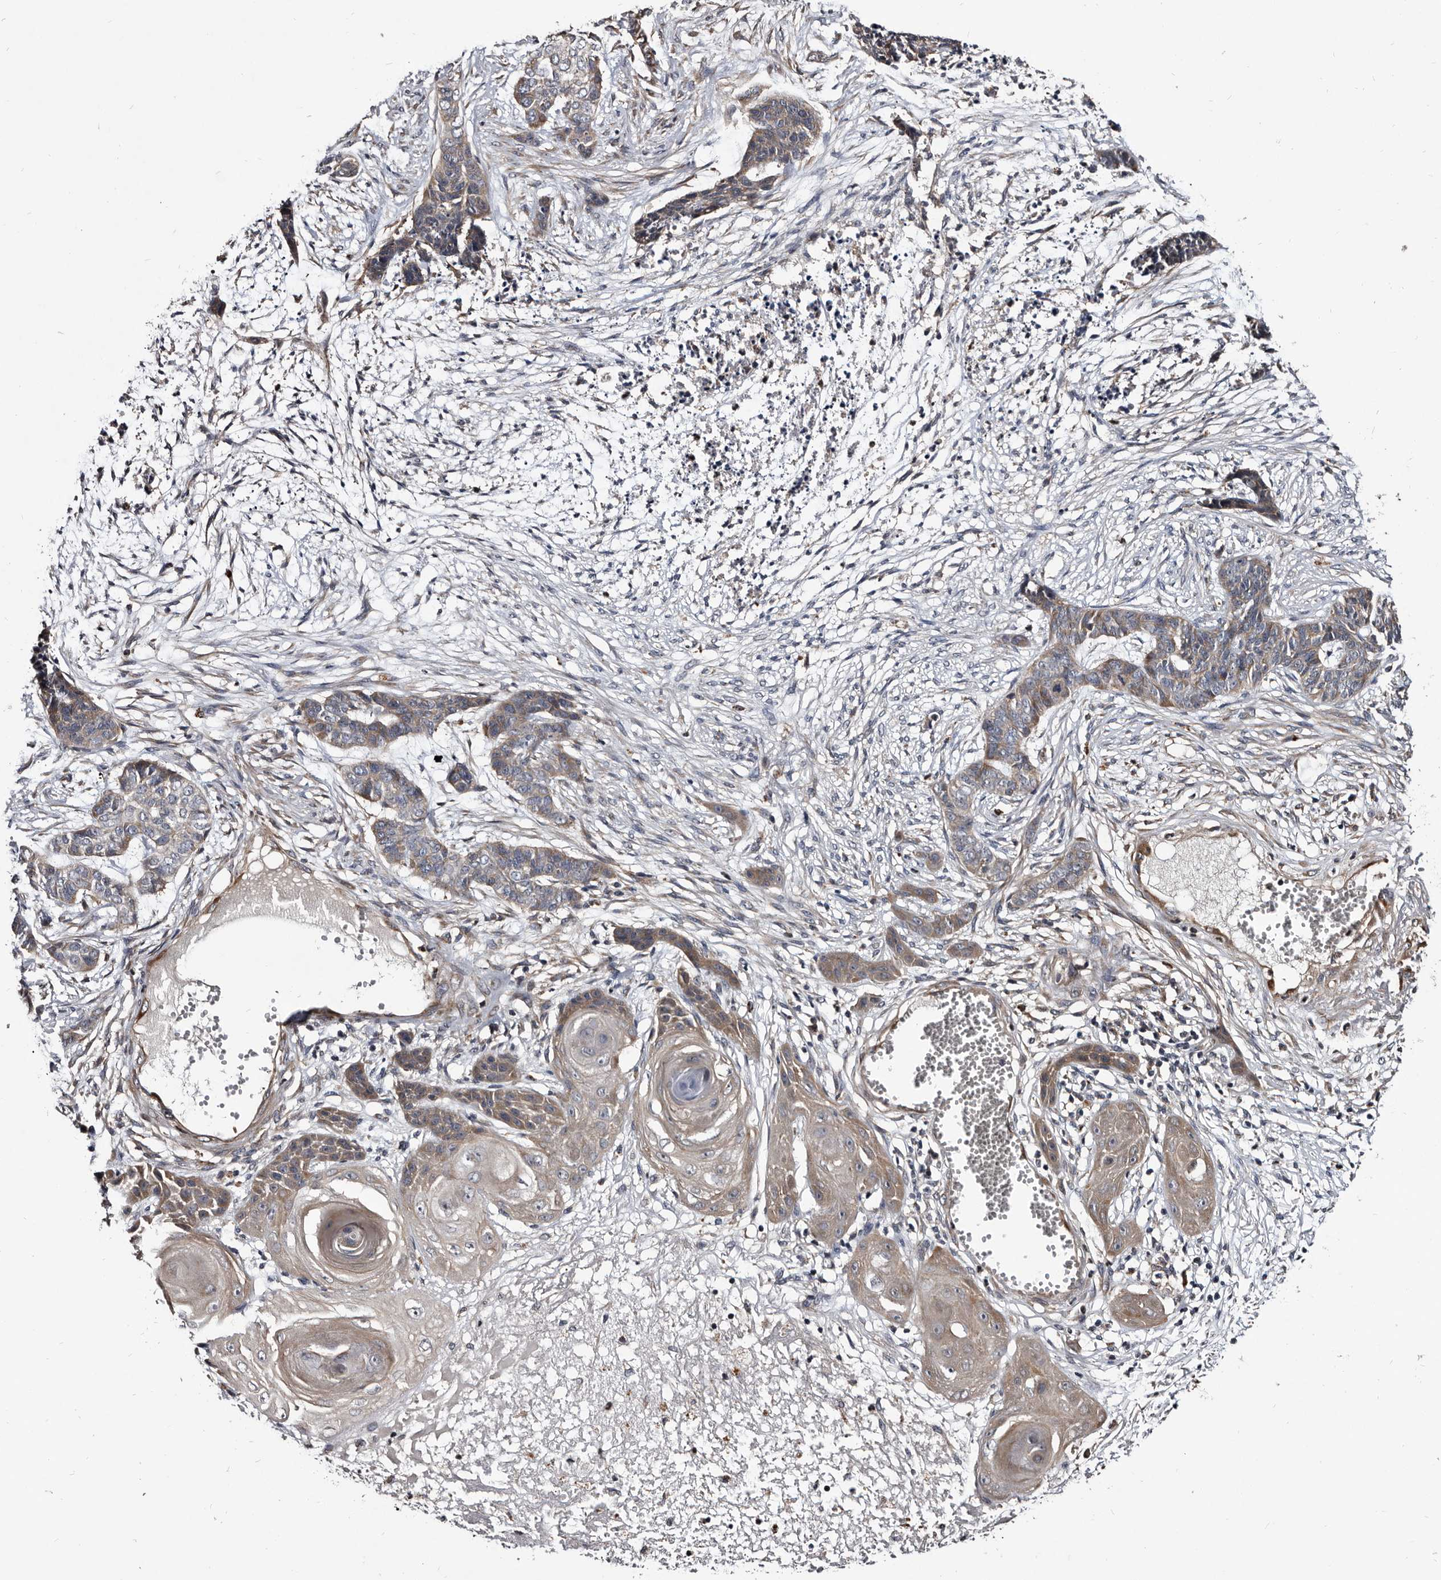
{"staining": {"intensity": "weak", "quantity": ">75%", "location": "cytoplasmic/membranous"}, "tissue": "skin cancer", "cell_type": "Tumor cells", "image_type": "cancer", "snomed": [{"axis": "morphology", "description": "Basal cell carcinoma"}, {"axis": "topography", "description": "Skin"}], "caption": "The micrograph demonstrates staining of skin cancer, revealing weak cytoplasmic/membranous protein positivity (brown color) within tumor cells.", "gene": "CTSA", "patient": {"sex": "female", "age": 64}}